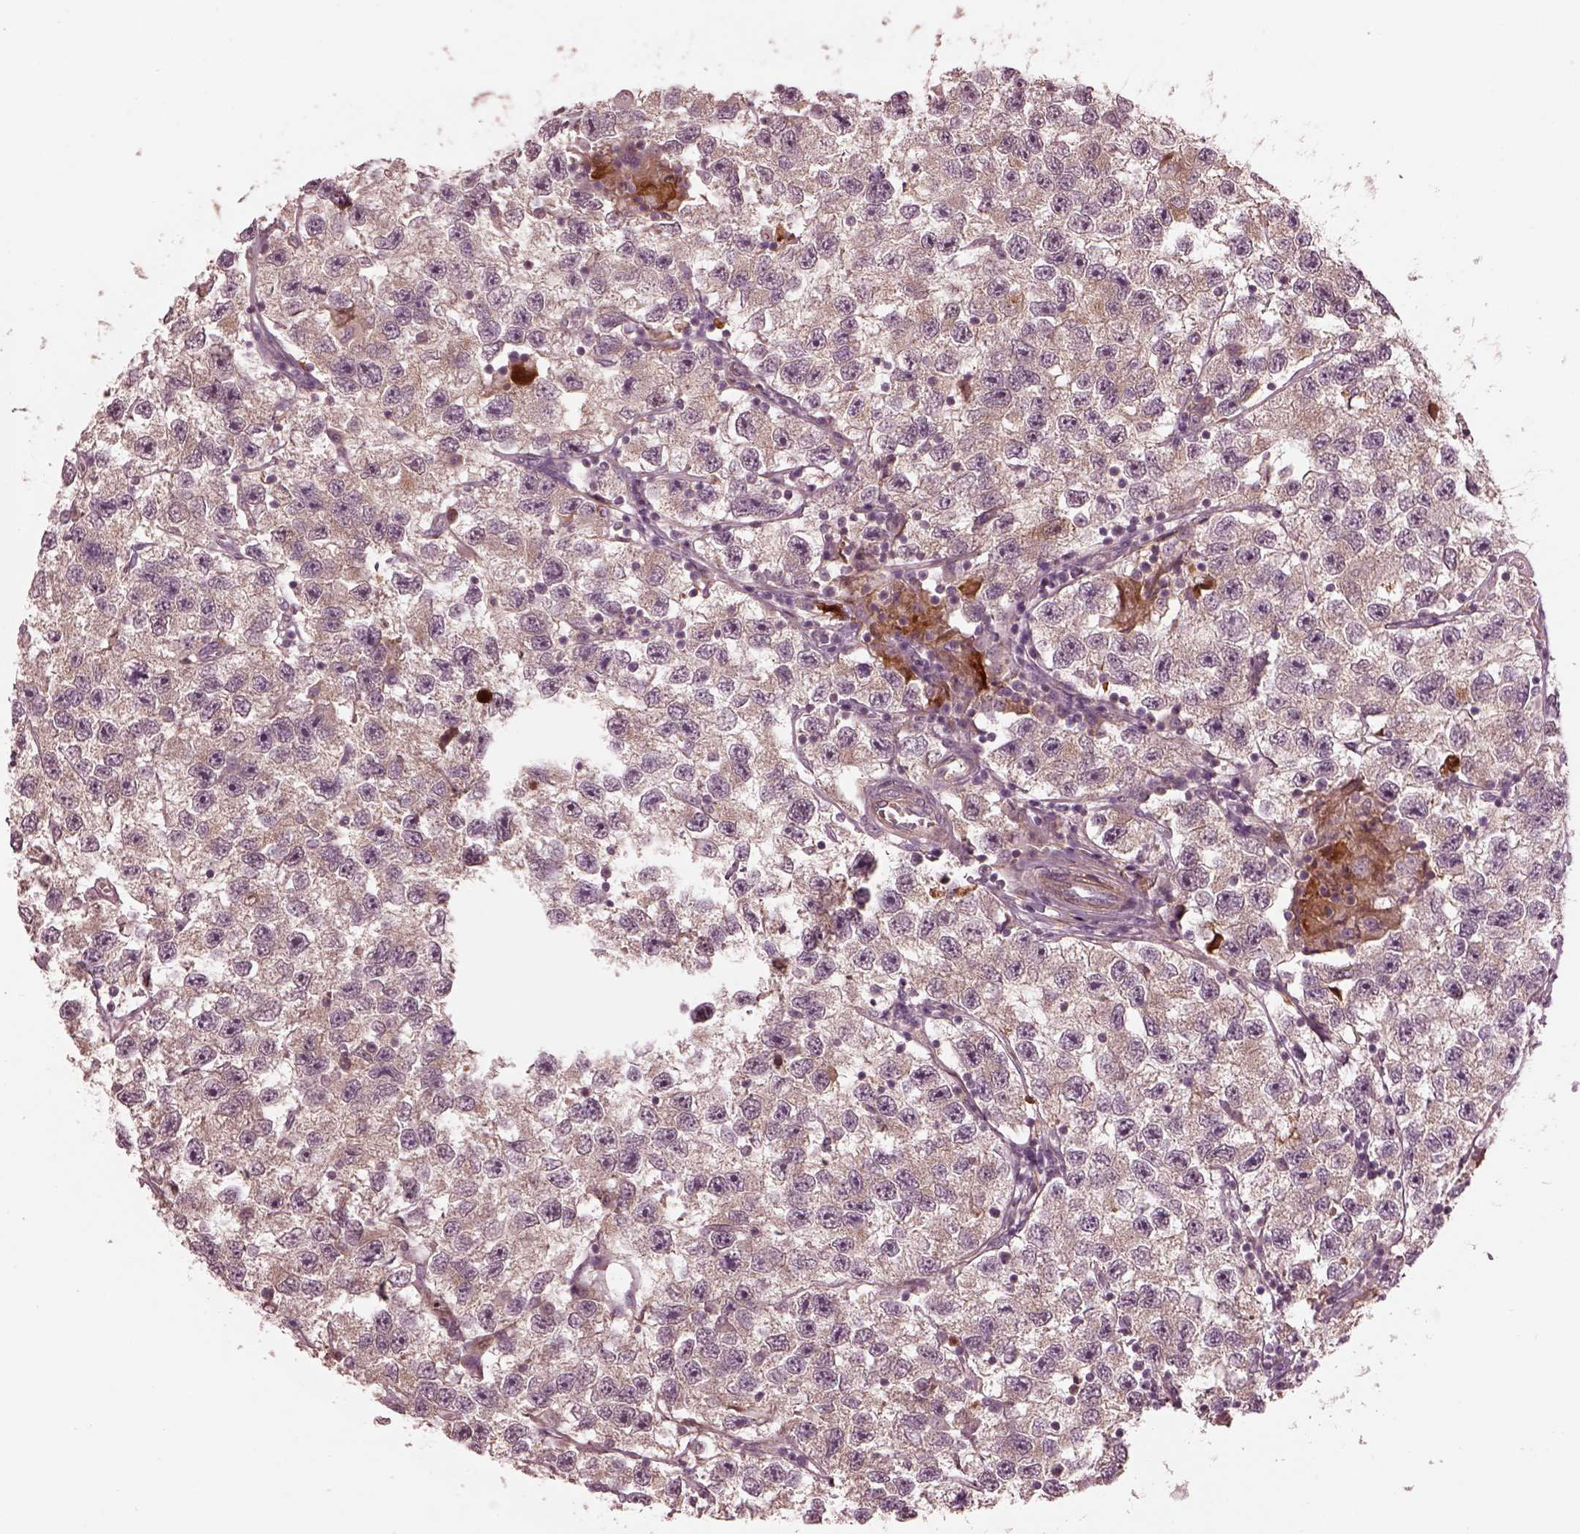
{"staining": {"intensity": "weak", "quantity": "<25%", "location": "cytoplasmic/membranous"}, "tissue": "testis cancer", "cell_type": "Tumor cells", "image_type": "cancer", "snomed": [{"axis": "morphology", "description": "Seminoma, NOS"}, {"axis": "topography", "description": "Testis"}], "caption": "Tumor cells are negative for brown protein staining in testis seminoma.", "gene": "EFEMP1", "patient": {"sex": "male", "age": 26}}